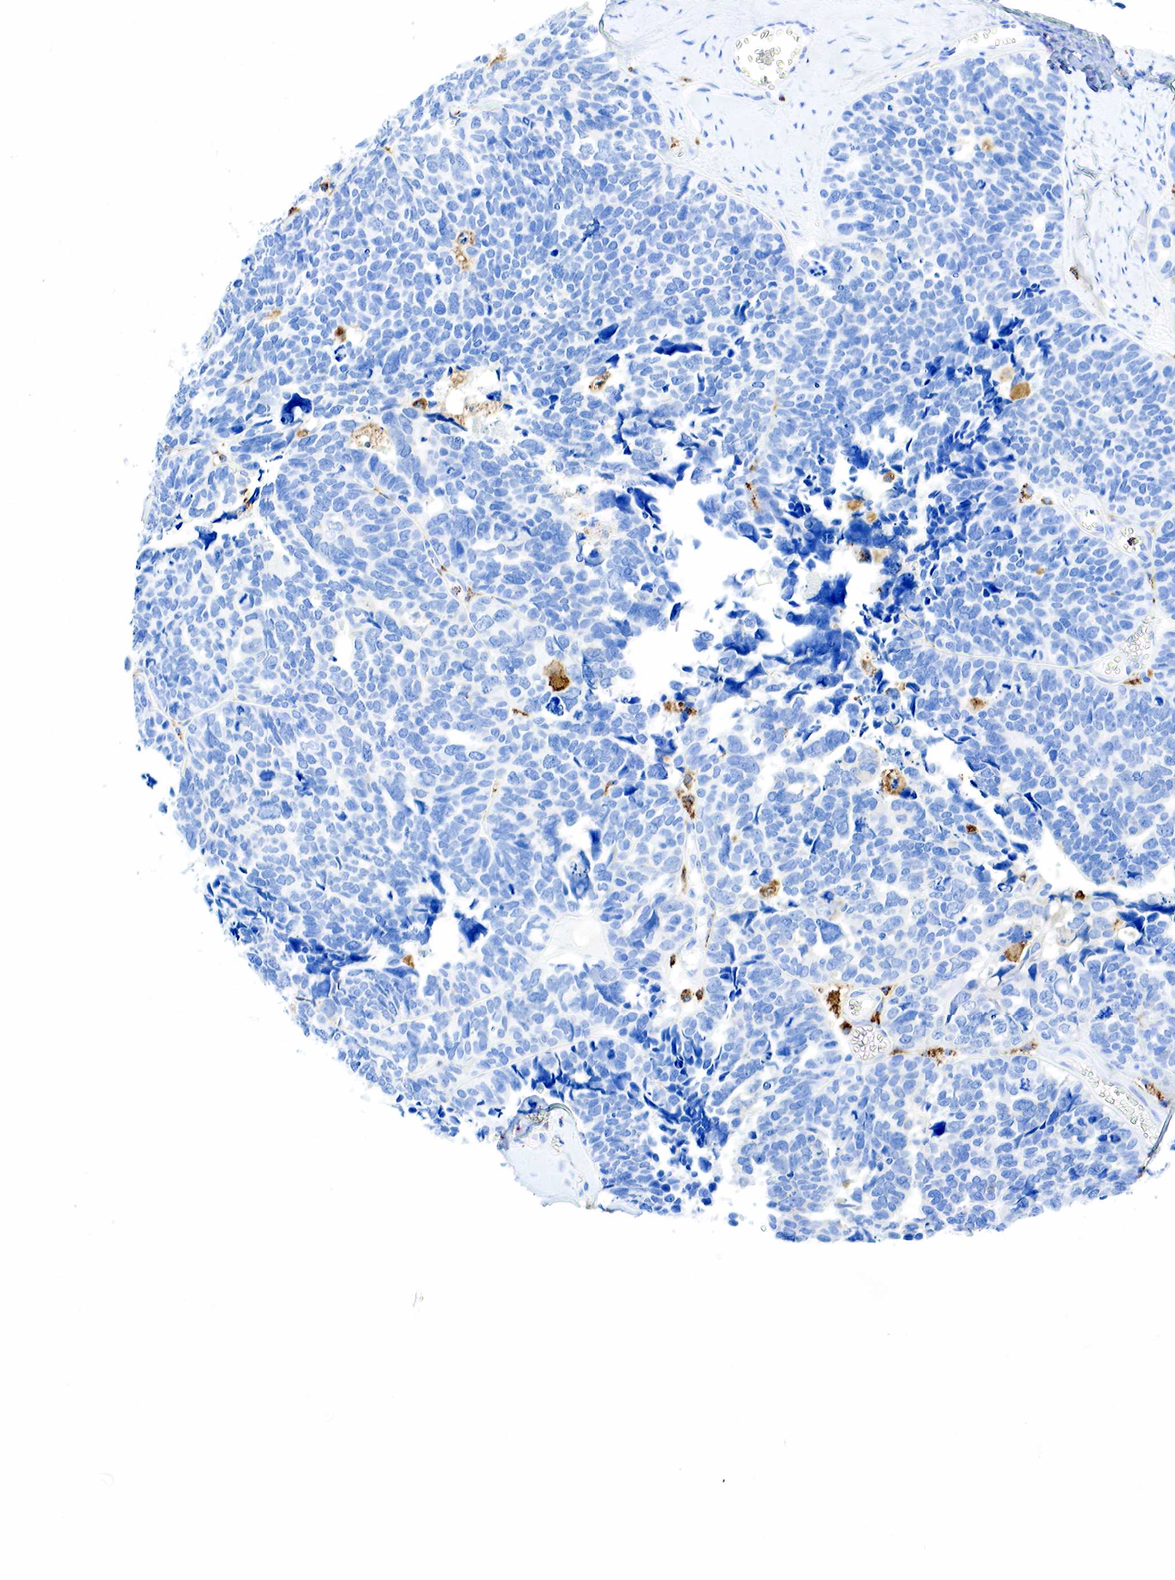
{"staining": {"intensity": "negative", "quantity": "none", "location": "none"}, "tissue": "ovarian cancer", "cell_type": "Tumor cells", "image_type": "cancer", "snomed": [{"axis": "morphology", "description": "Cystadenocarcinoma, serous, NOS"}, {"axis": "topography", "description": "Ovary"}], "caption": "Protein analysis of serous cystadenocarcinoma (ovarian) demonstrates no significant positivity in tumor cells.", "gene": "CD68", "patient": {"sex": "female", "age": 77}}